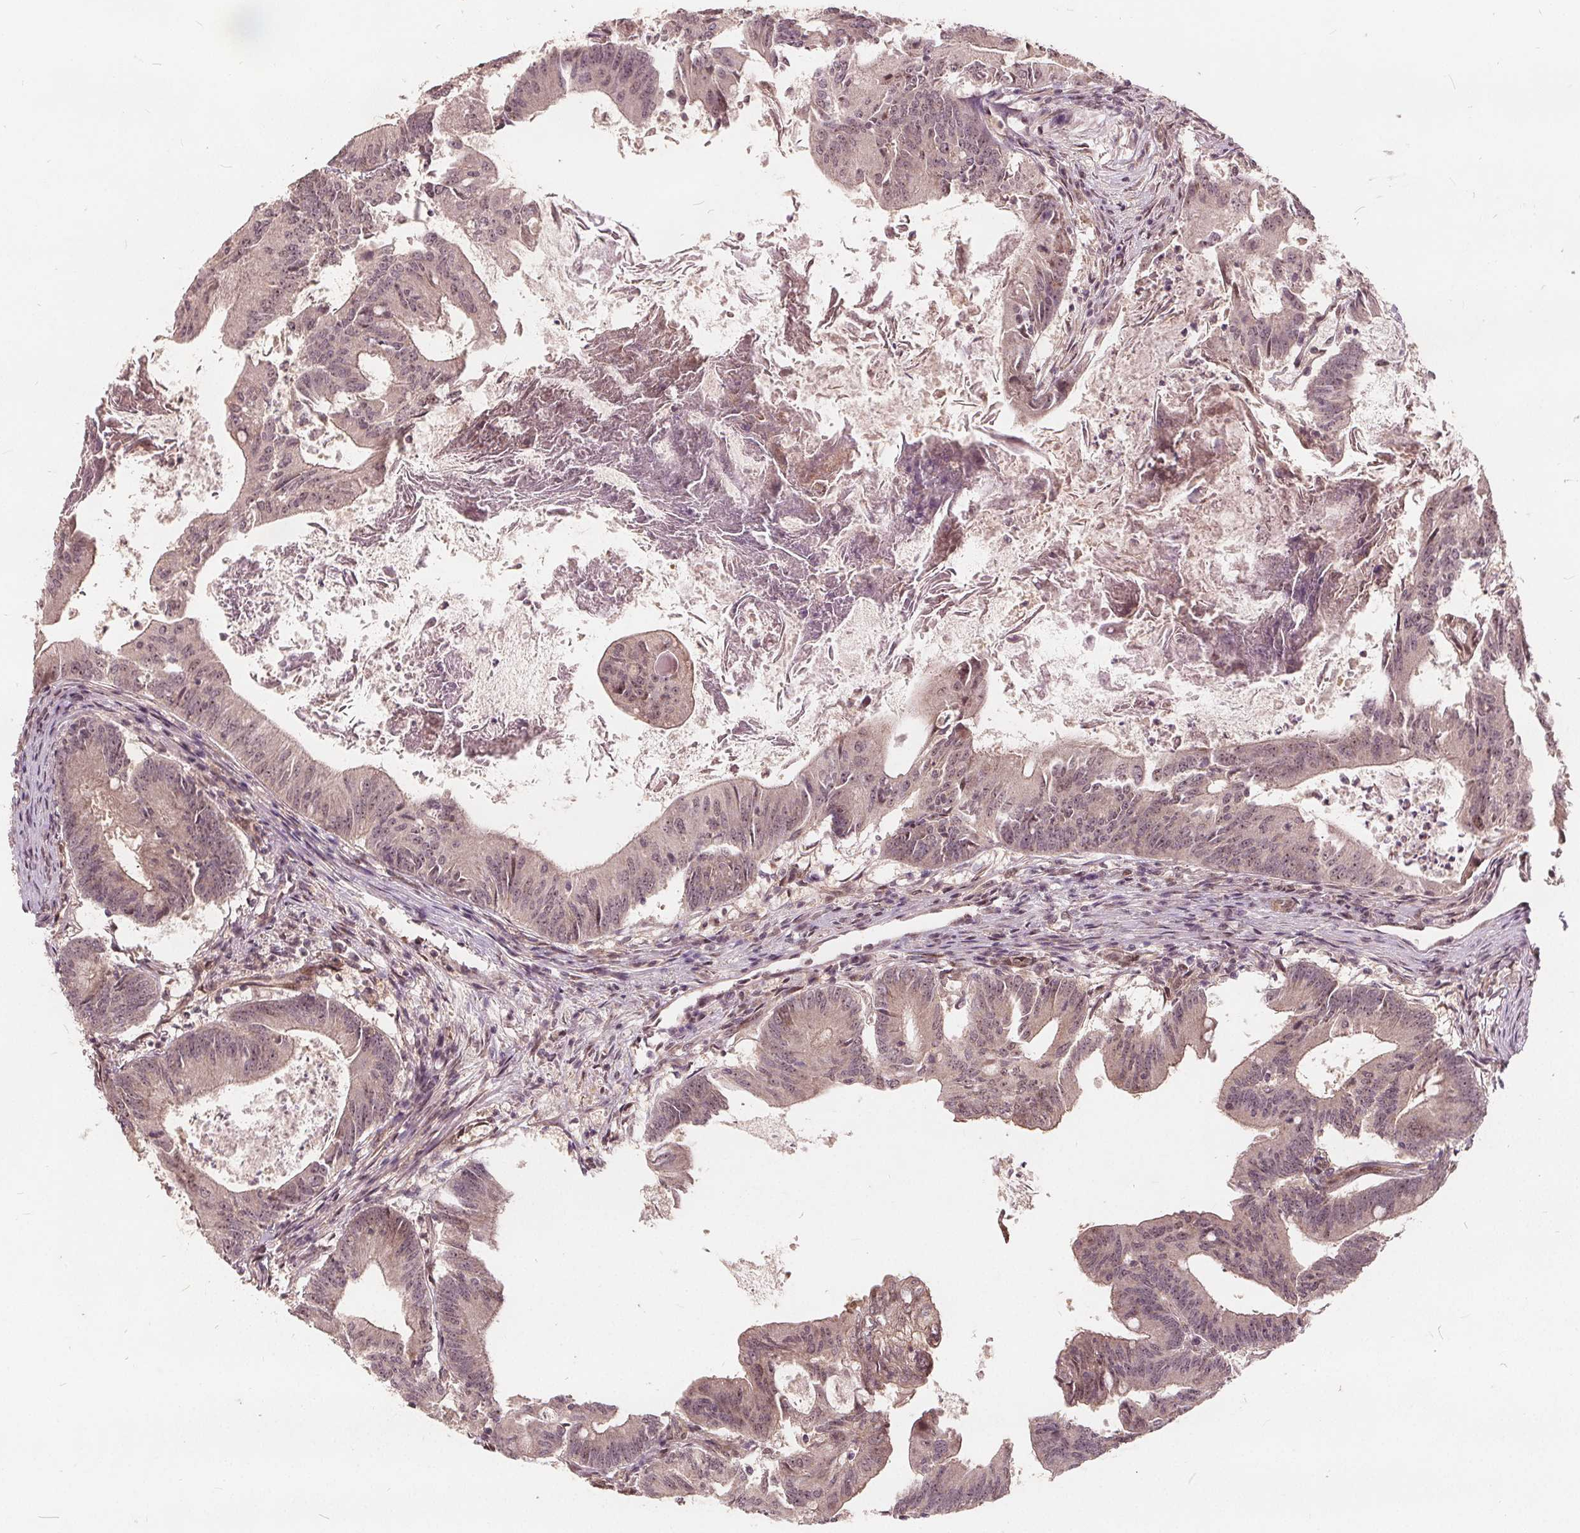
{"staining": {"intensity": "moderate", "quantity": ">75%", "location": "cytoplasmic/membranous"}, "tissue": "colorectal cancer", "cell_type": "Tumor cells", "image_type": "cancer", "snomed": [{"axis": "morphology", "description": "Adenocarcinoma, NOS"}, {"axis": "topography", "description": "Colon"}], "caption": "A medium amount of moderate cytoplasmic/membranous expression is identified in approximately >75% of tumor cells in adenocarcinoma (colorectal) tissue.", "gene": "PPP1CB", "patient": {"sex": "female", "age": 70}}